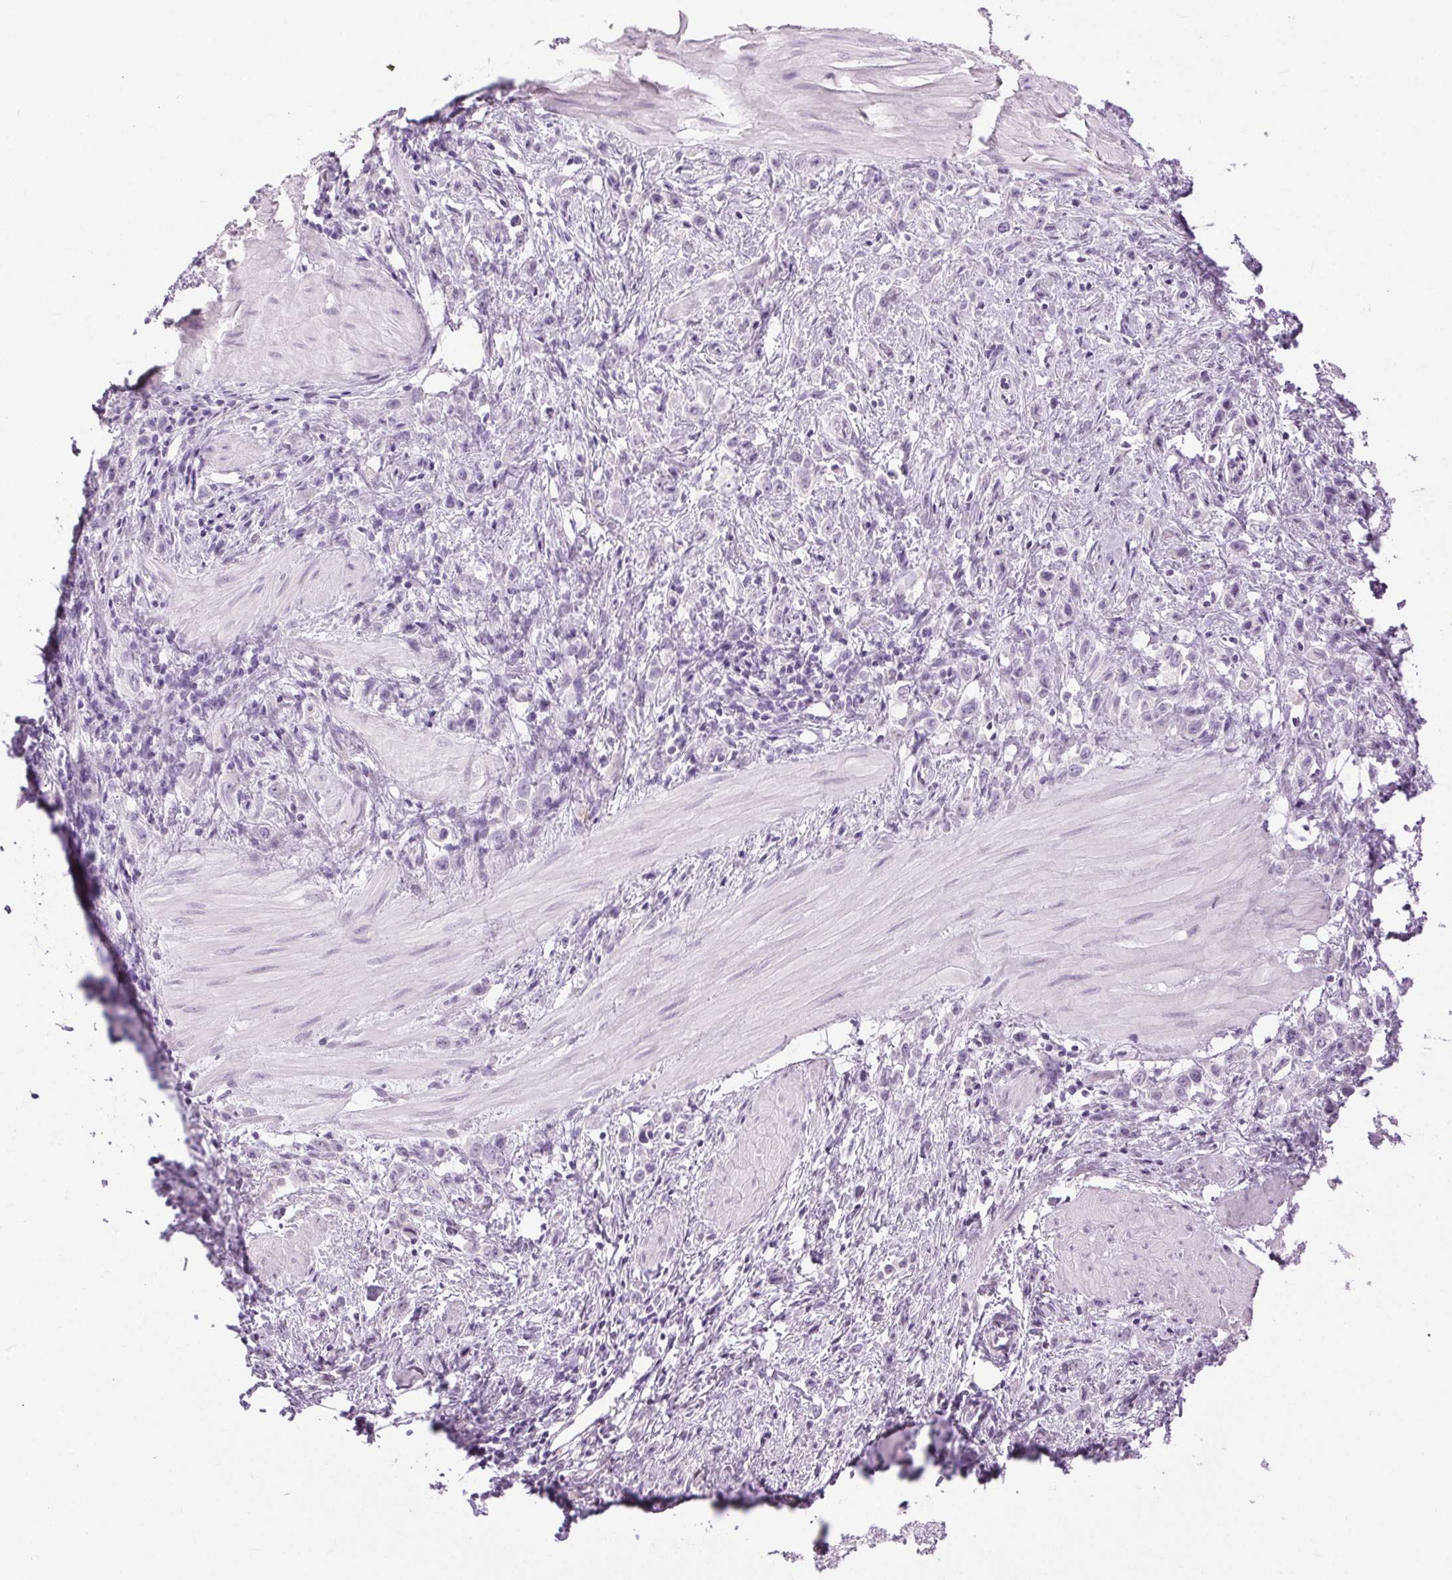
{"staining": {"intensity": "negative", "quantity": "none", "location": "none"}, "tissue": "stomach cancer", "cell_type": "Tumor cells", "image_type": "cancer", "snomed": [{"axis": "morphology", "description": "Adenocarcinoma, NOS"}, {"axis": "topography", "description": "Stomach"}], "caption": "The photomicrograph demonstrates no staining of tumor cells in stomach cancer. (DAB immunohistochemistry, high magnification).", "gene": "BEND2", "patient": {"sex": "male", "age": 47}}